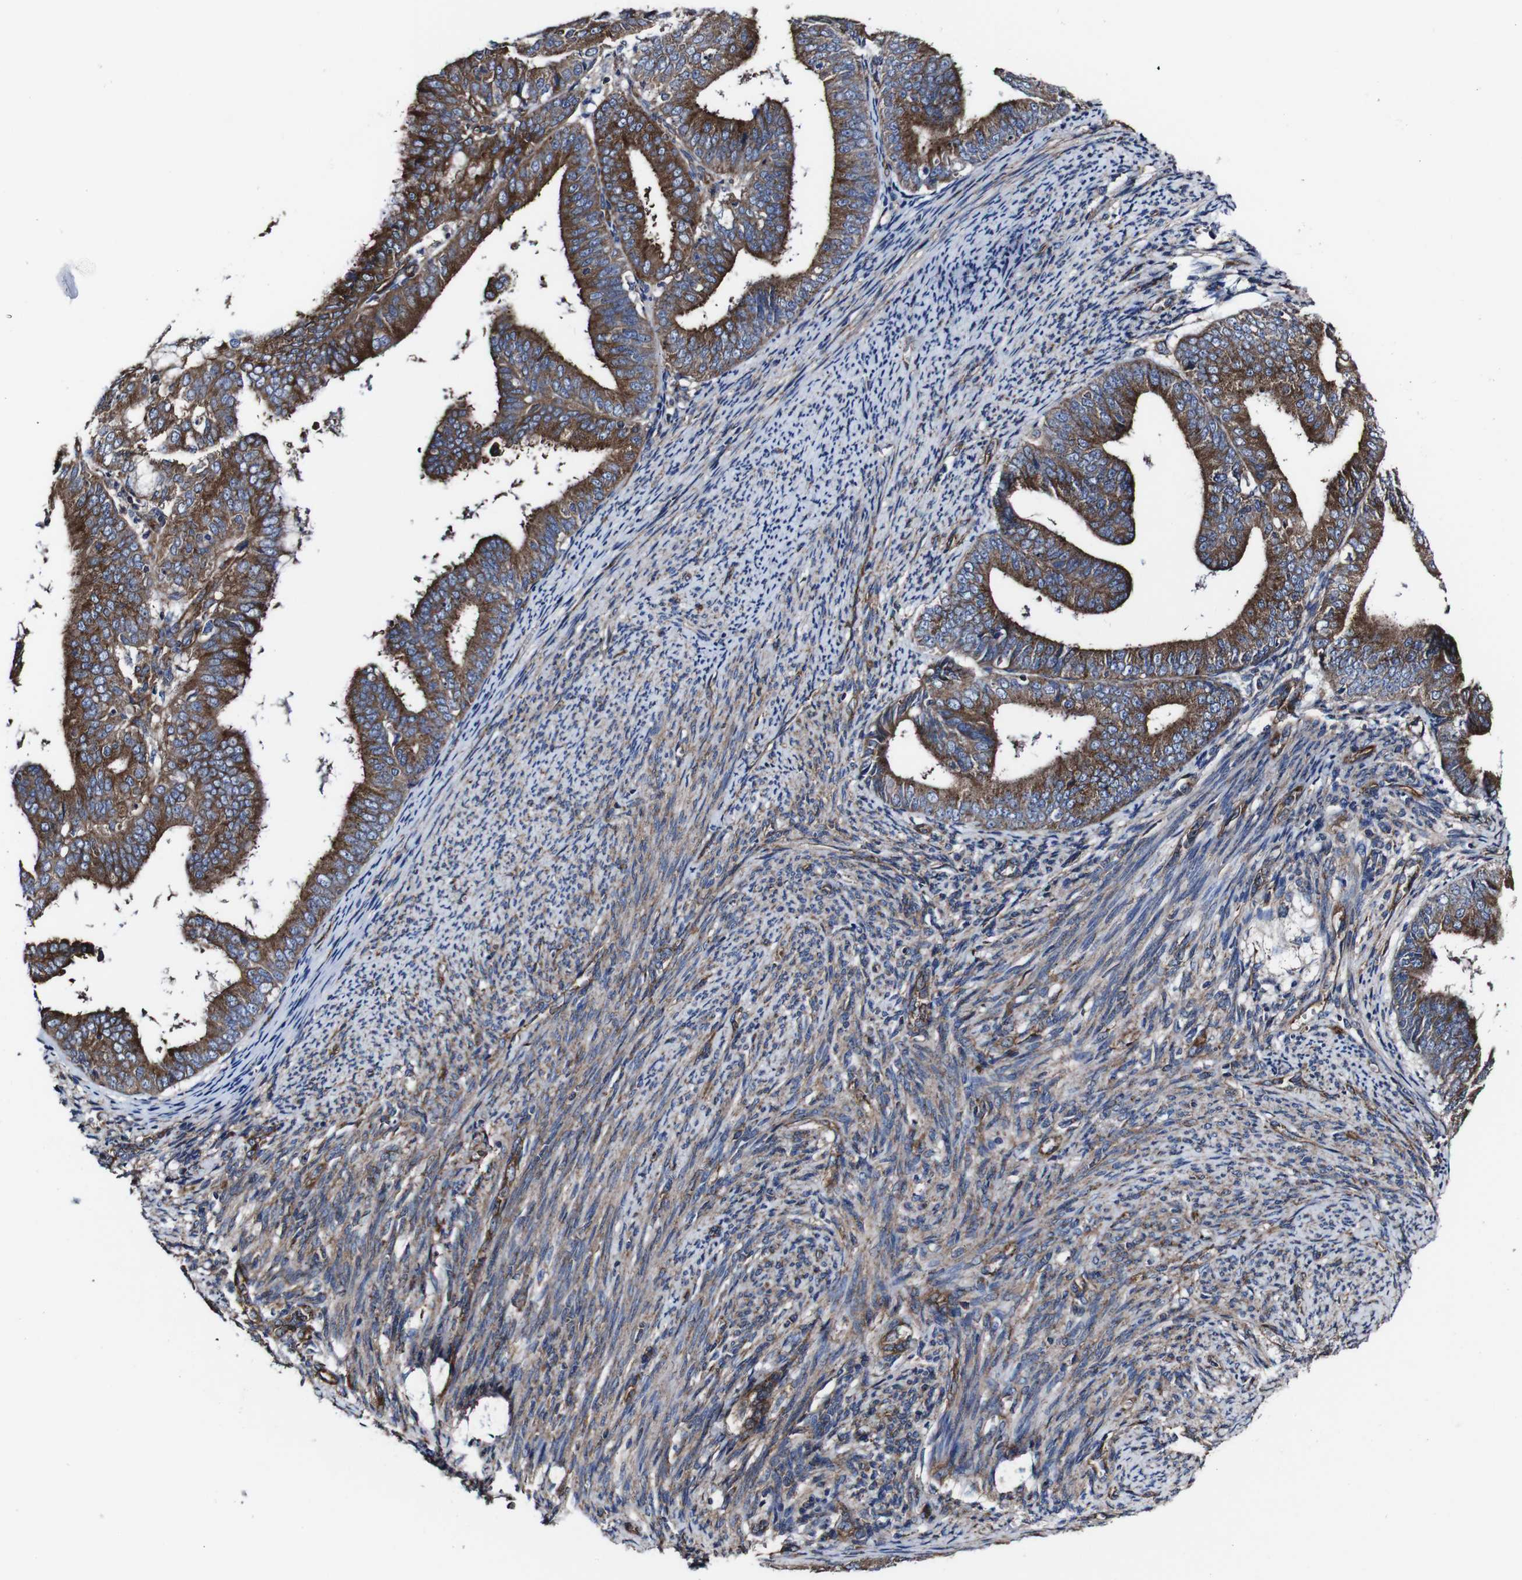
{"staining": {"intensity": "strong", "quantity": ">75%", "location": "cytoplasmic/membranous"}, "tissue": "endometrial cancer", "cell_type": "Tumor cells", "image_type": "cancer", "snomed": [{"axis": "morphology", "description": "Adenocarcinoma, NOS"}, {"axis": "topography", "description": "Endometrium"}], "caption": "High-magnification brightfield microscopy of endometrial adenocarcinoma stained with DAB (brown) and counterstained with hematoxylin (blue). tumor cells exhibit strong cytoplasmic/membranous staining is appreciated in approximately>75% of cells.", "gene": "CSF1R", "patient": {"sex": "female", "age": 63}}